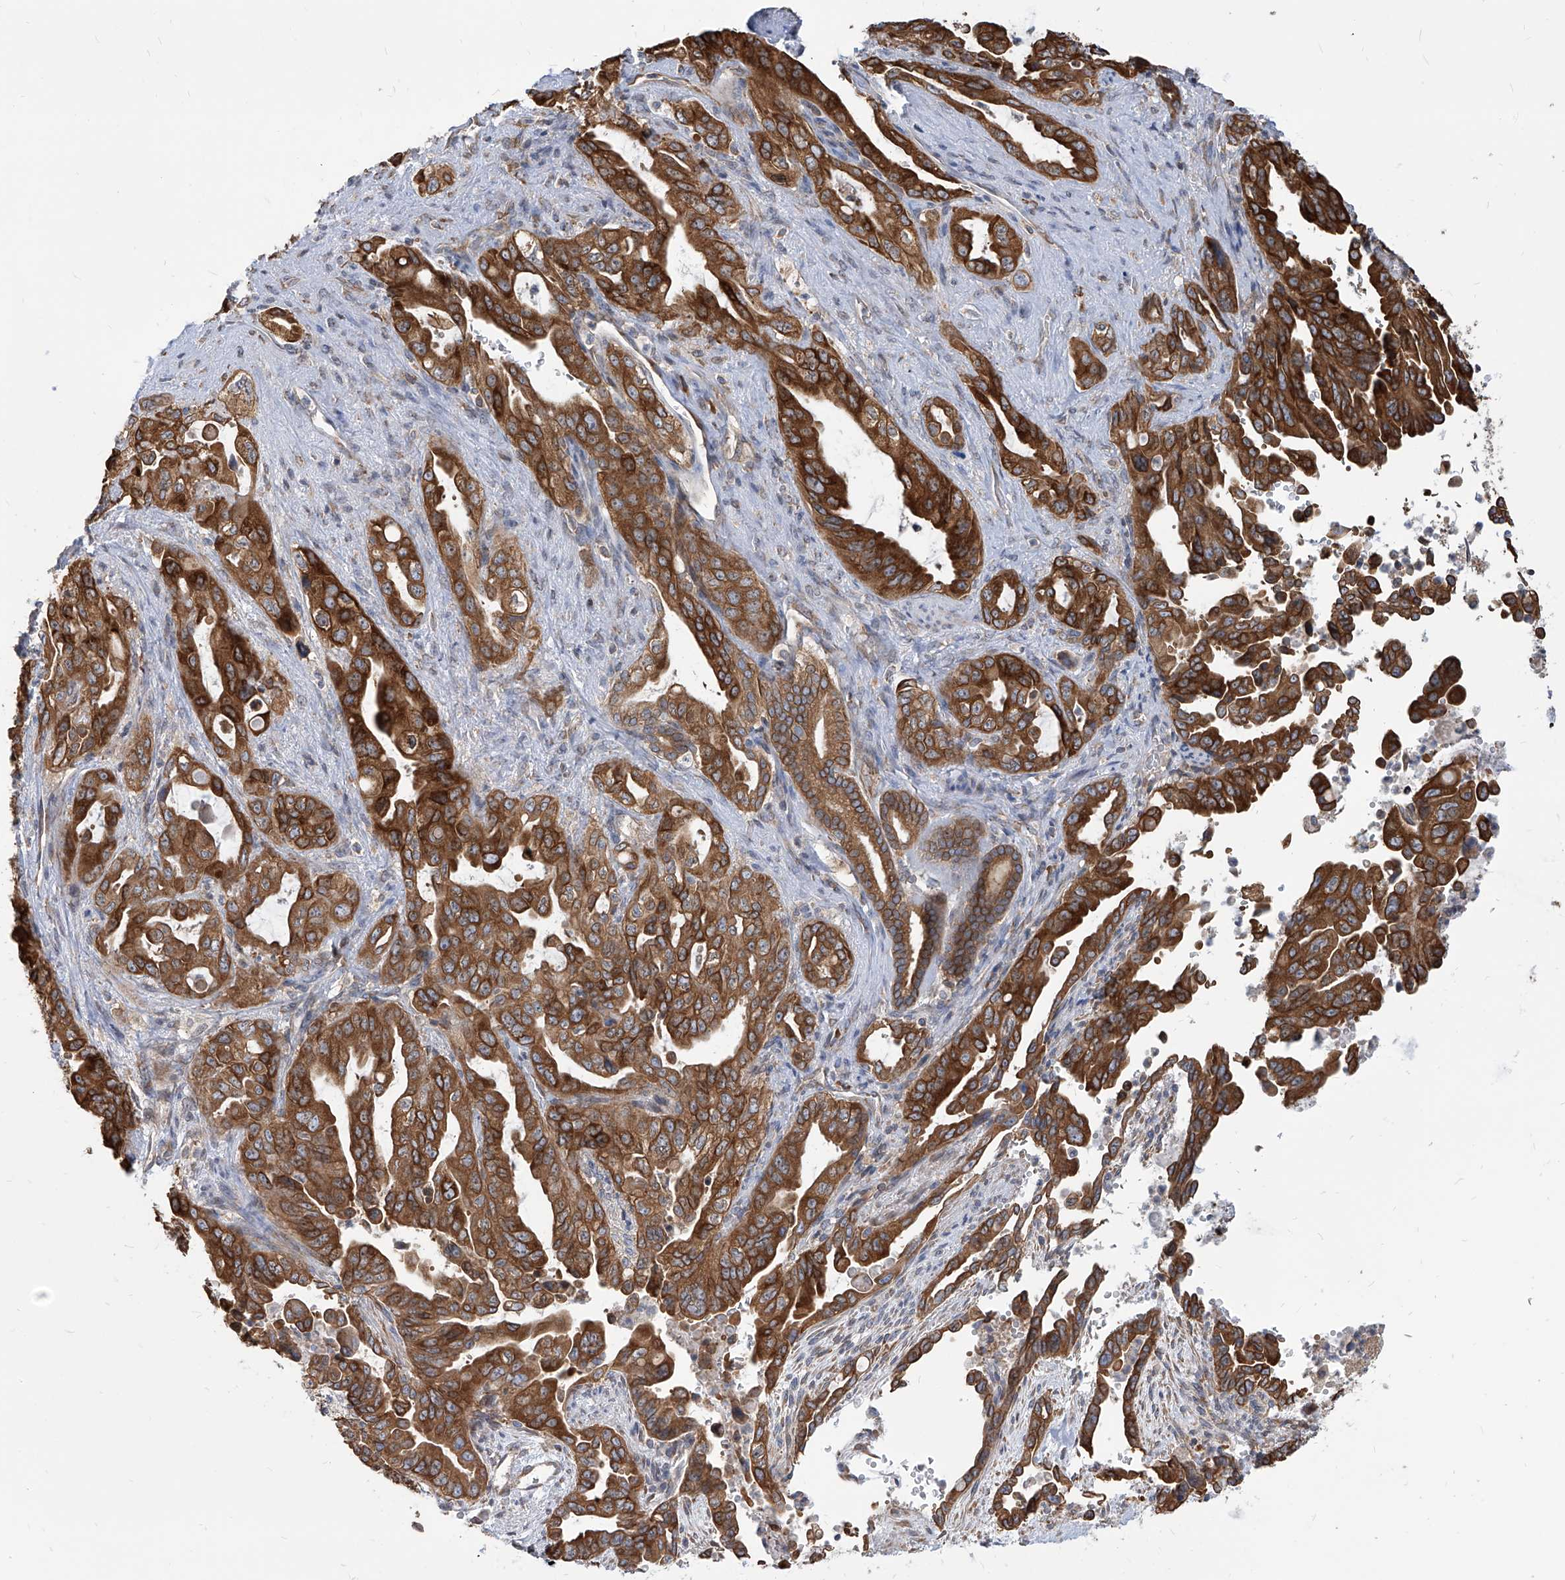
{"staining": {"intensity": "strong", "quantity": ">75%", "location": "cytoplasmic/membranous"}, "tissue": "pancreatic cancer", "cell_type": "Tumor cells", "image_type": "cancer", "snomed": [{"axis": "morphology", "description": "Adenocarcinoma, NOS"}, {"axis": "topography", "description": "Pancreas"}], "caption": "Adenocarcinoma (pancreatic) stained with a brown dye reveals strong cytoplasmic/membranous positive expression in approximately >75% of tumor cells.", "gene": "FAM83B", "patient": {"sex": "male", "age": 70}}